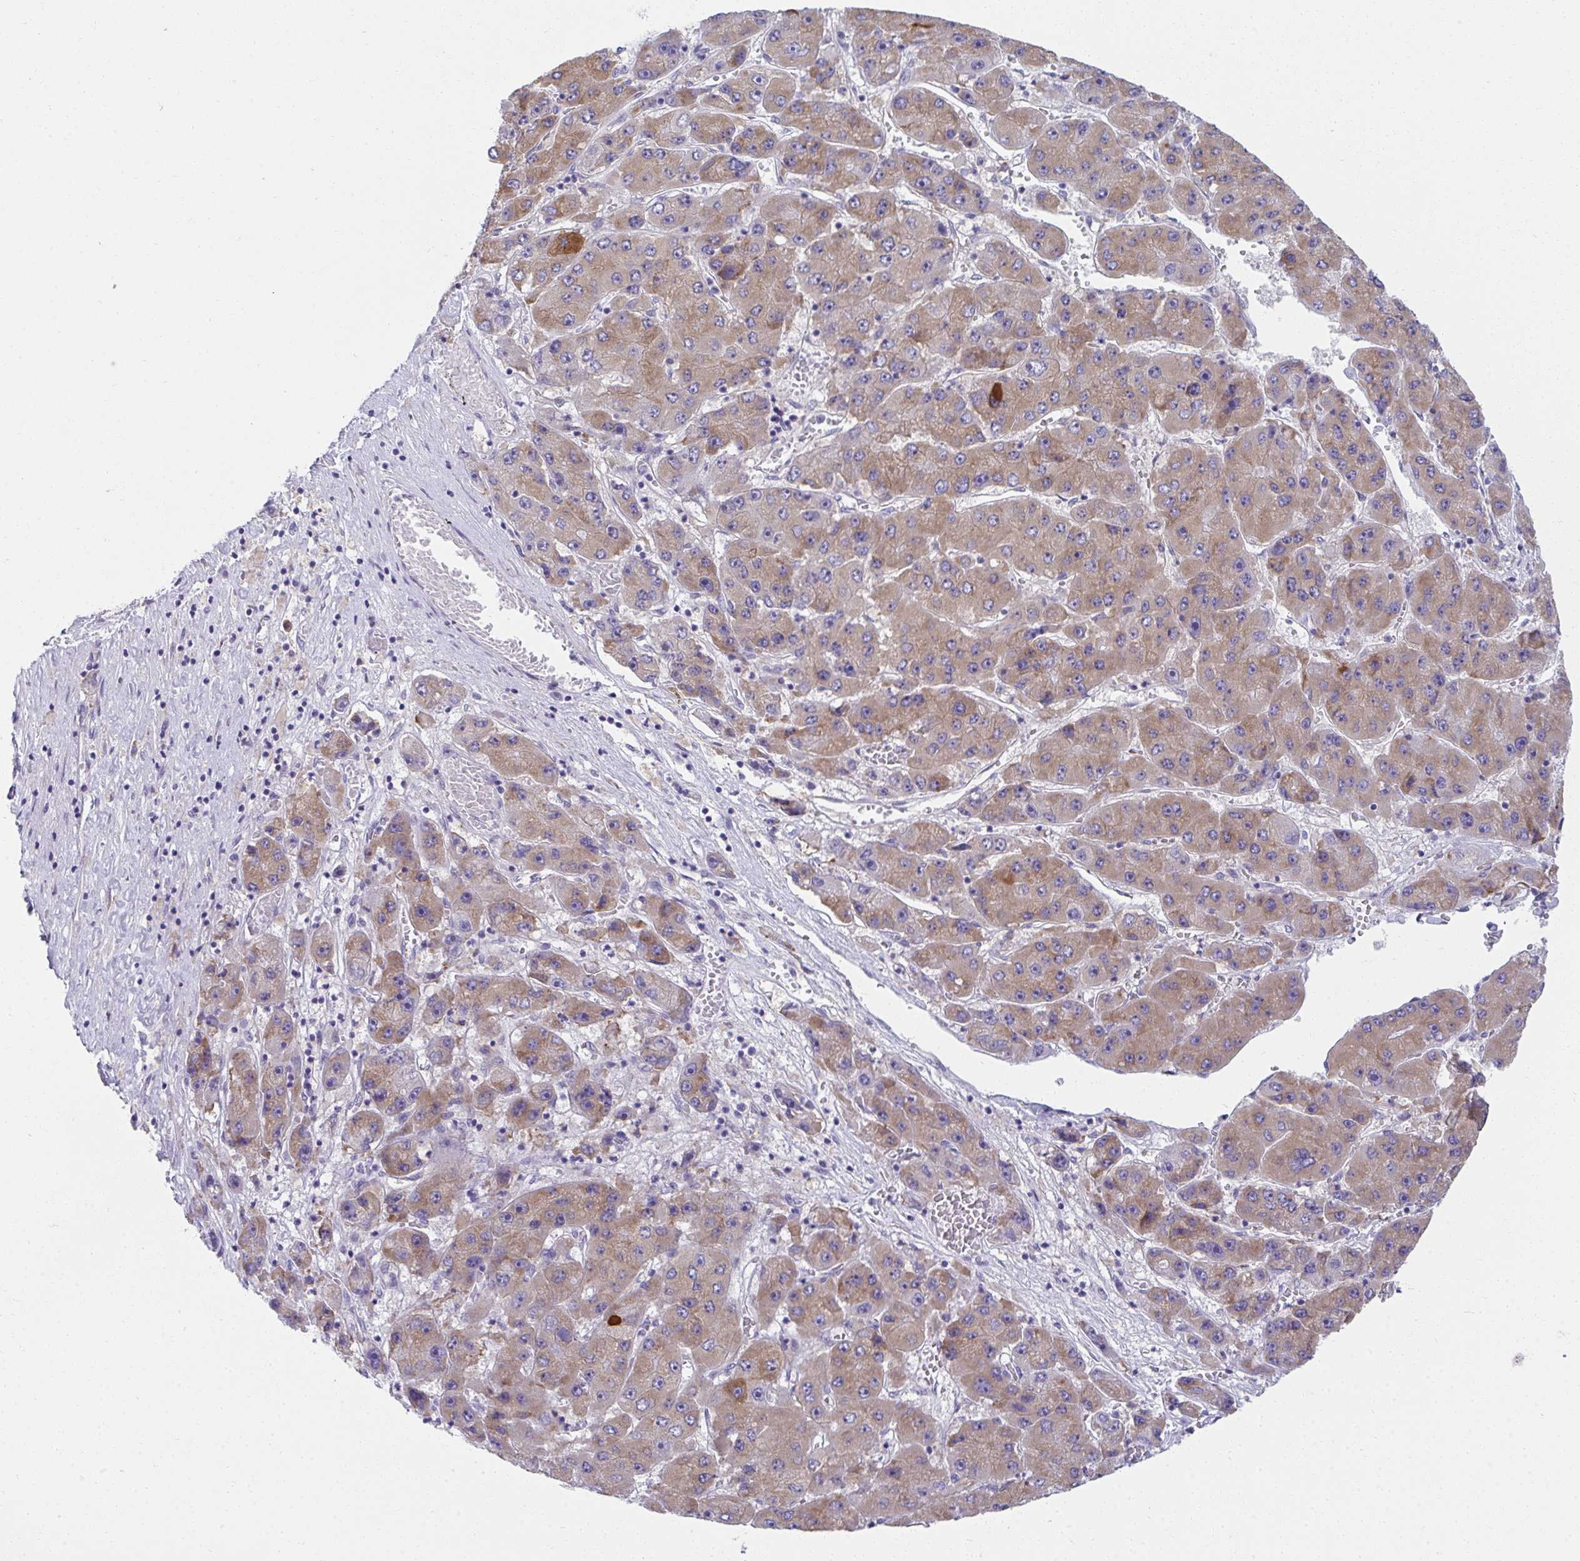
{"staining": {"intensity": "moderate", "quantity": ">75%", "location": "cytoplasmic/membranous"}, "tissue": "liver cancer", "cell_type": "Tumor cells", "image_type": "cancer", "snomed": [{"axis": "morphology", "description": "Carcinoma, Hepatocellular, NOS"}, {"axis": "topography", "description": "Liver"}], "caption": "The photomicrograph reveals immunohistochemical staining of hepatocellular carcinoma (liver). There is moderate cytoplasmic/membranous staining is seen in approximately >75% of tumor cells.", "gene": "FASLG", "patient": {"sex": "female", "age": 61}}